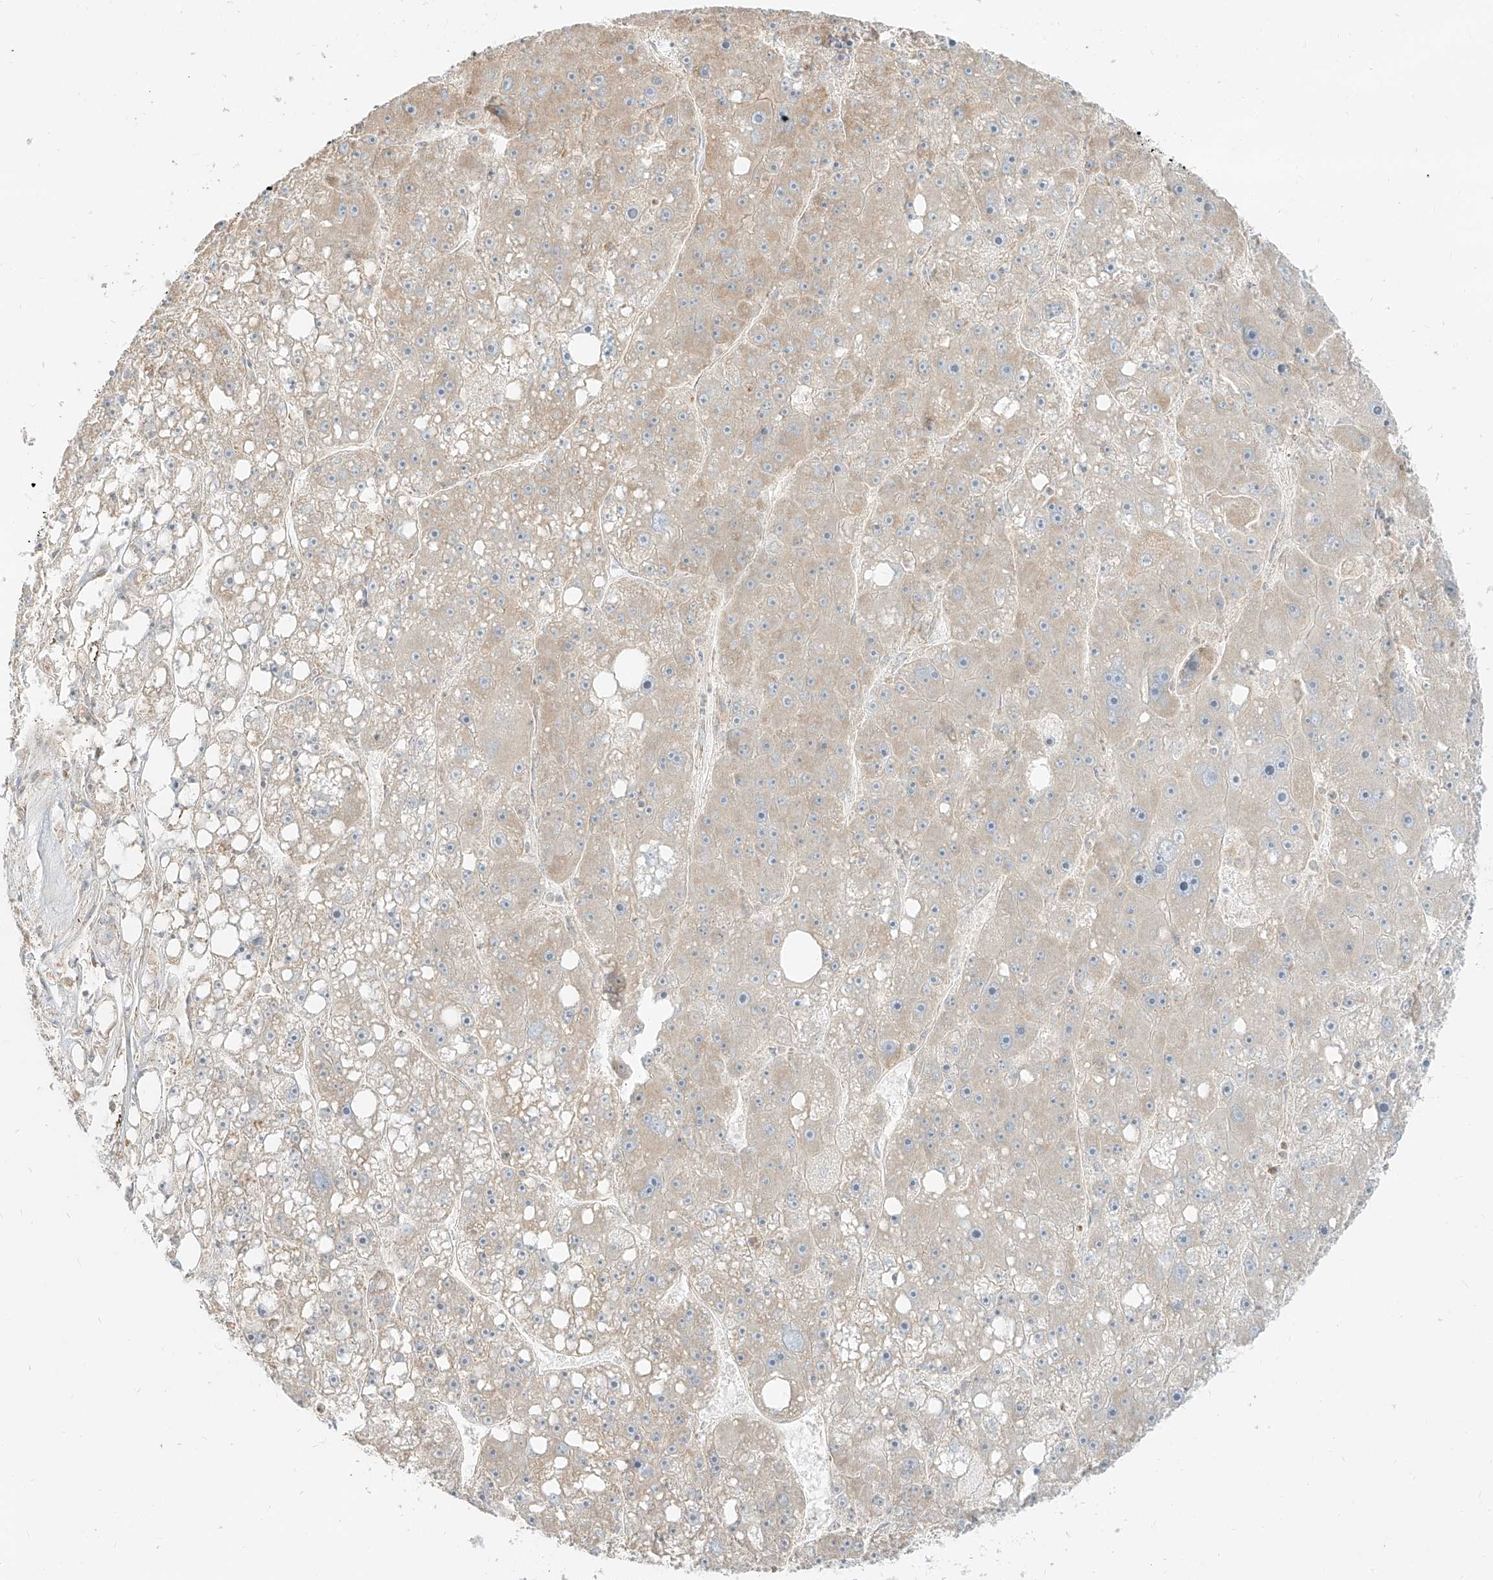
{"staining": {"intensity": "moderate", "quantity": "<25%", "location": "cytoplasmic/membranous"}, "tissue": "liver cancer", "cell_type": "Tumor cells", "image_type": "cancer", "snomed": [{"axis": "morphology", "description": "Carcinoma, Hepatocellular, NOS"}, {"axis": "topography", "description": "Liver"}], "caption": "The photomicrograph exhibits staining of liver hepatocellular carcinoma, revealing moderate cytoplasmic/membranous protein positivity (brown color) within tumor cells. (Stains: DAB (3,3'-diaminobenzidine) in brown, nuclei in blue, Microscopy: brightfield microscopy at high magnification).", "gene": "ZIM3", "patient": {"sex": "female", "age": 61}}